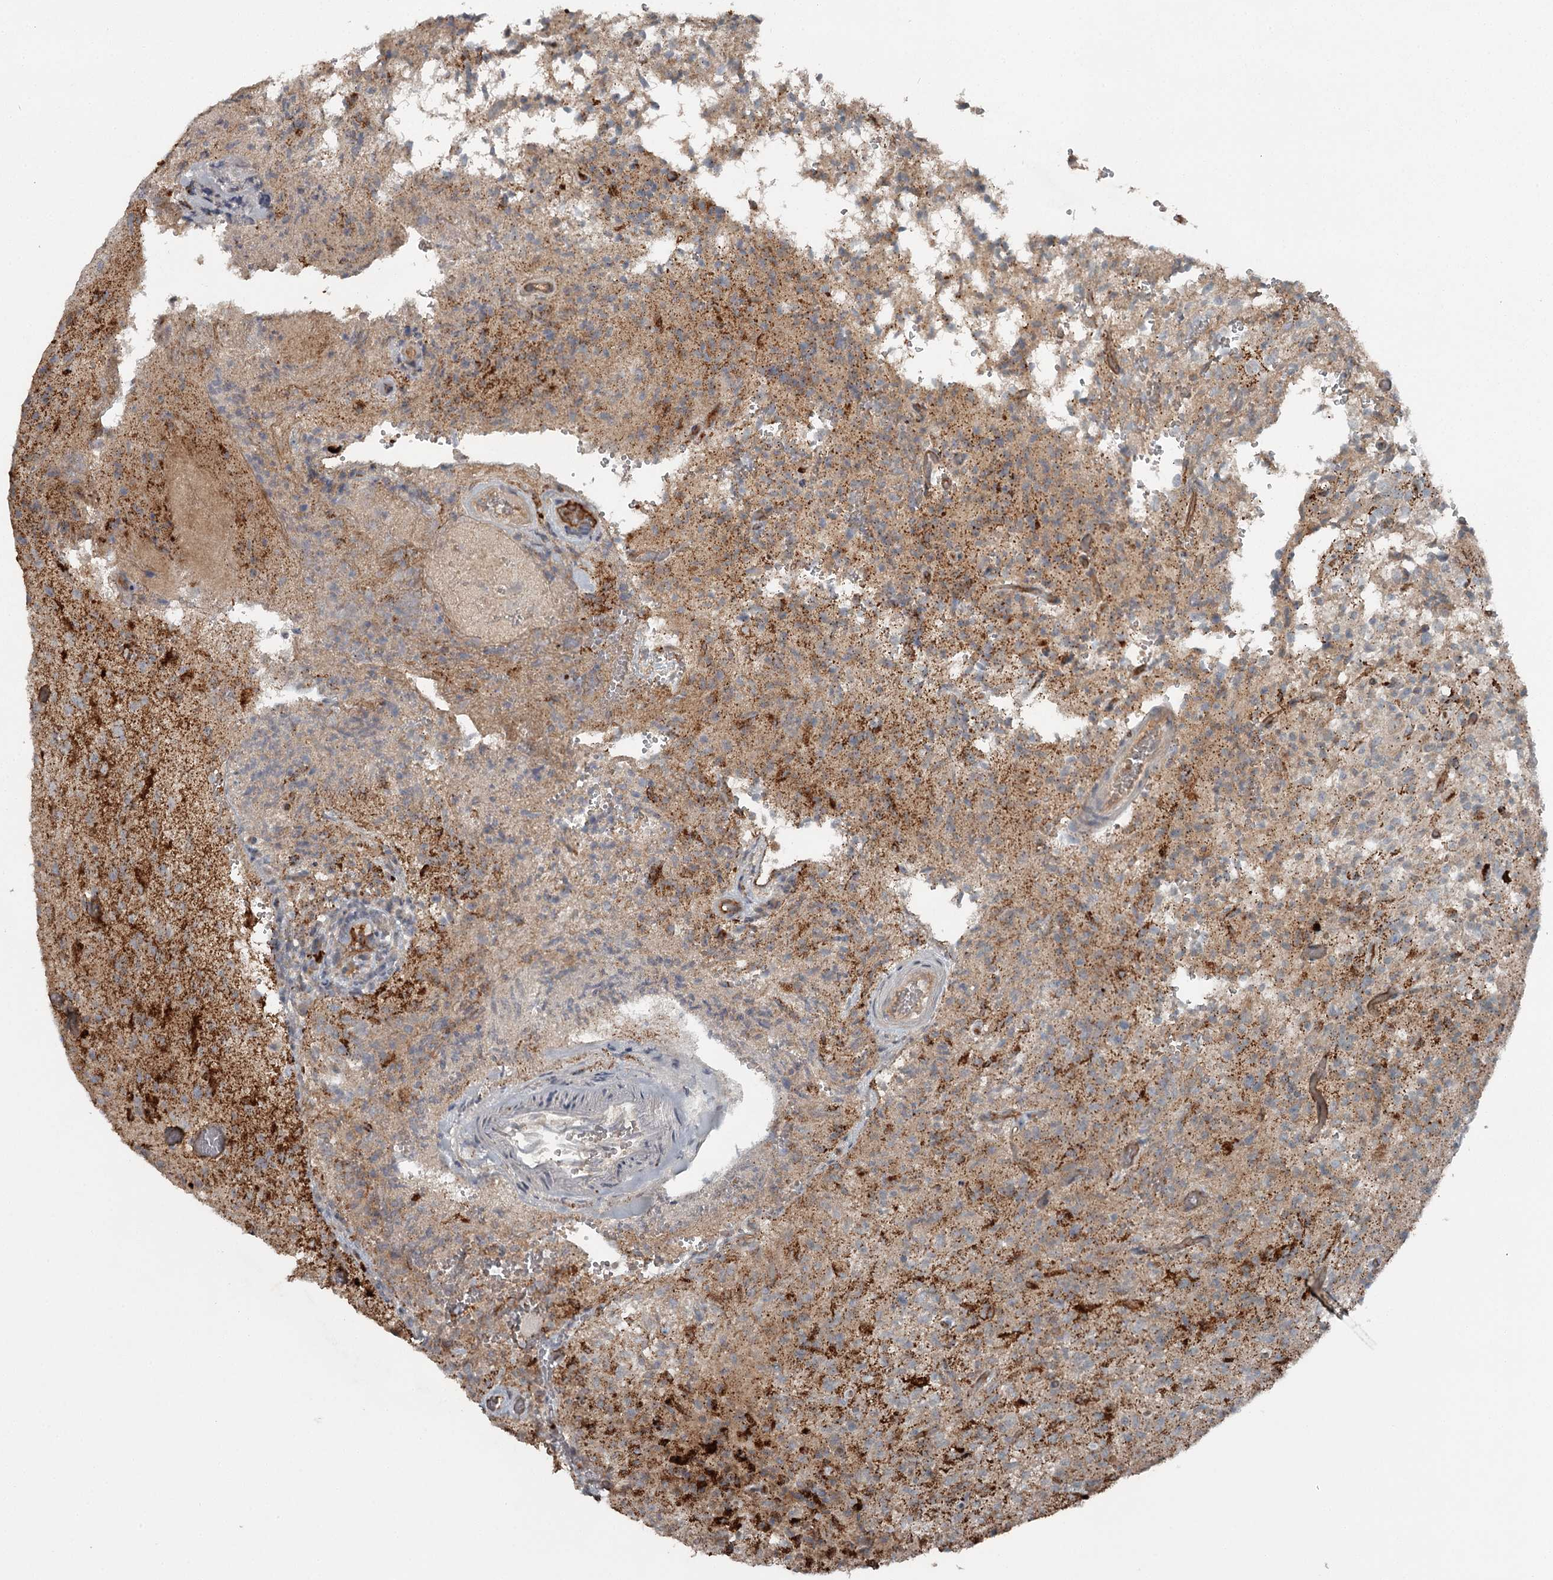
{"staining": {"intensity": "weak", "quantity": ">75%", "location": "cytoplasmic/membranous"}, "tissue": "glioma", "cell_type": "Tumor cells", "image_type": "cancer", "snomed": [{"axis": "morphology", "description": "Glioma, malignant, High grade"}, {"axis": "topography", "description": "Brain"}], "caption": "This image displays immunohistochemistry (IHC) staining of glioma, with low weak cytoplasmic/membranous expression in about >75% of tumor cells.", "gene": "SLC39A8", "patient": {"sex": "female", "age": 57}}